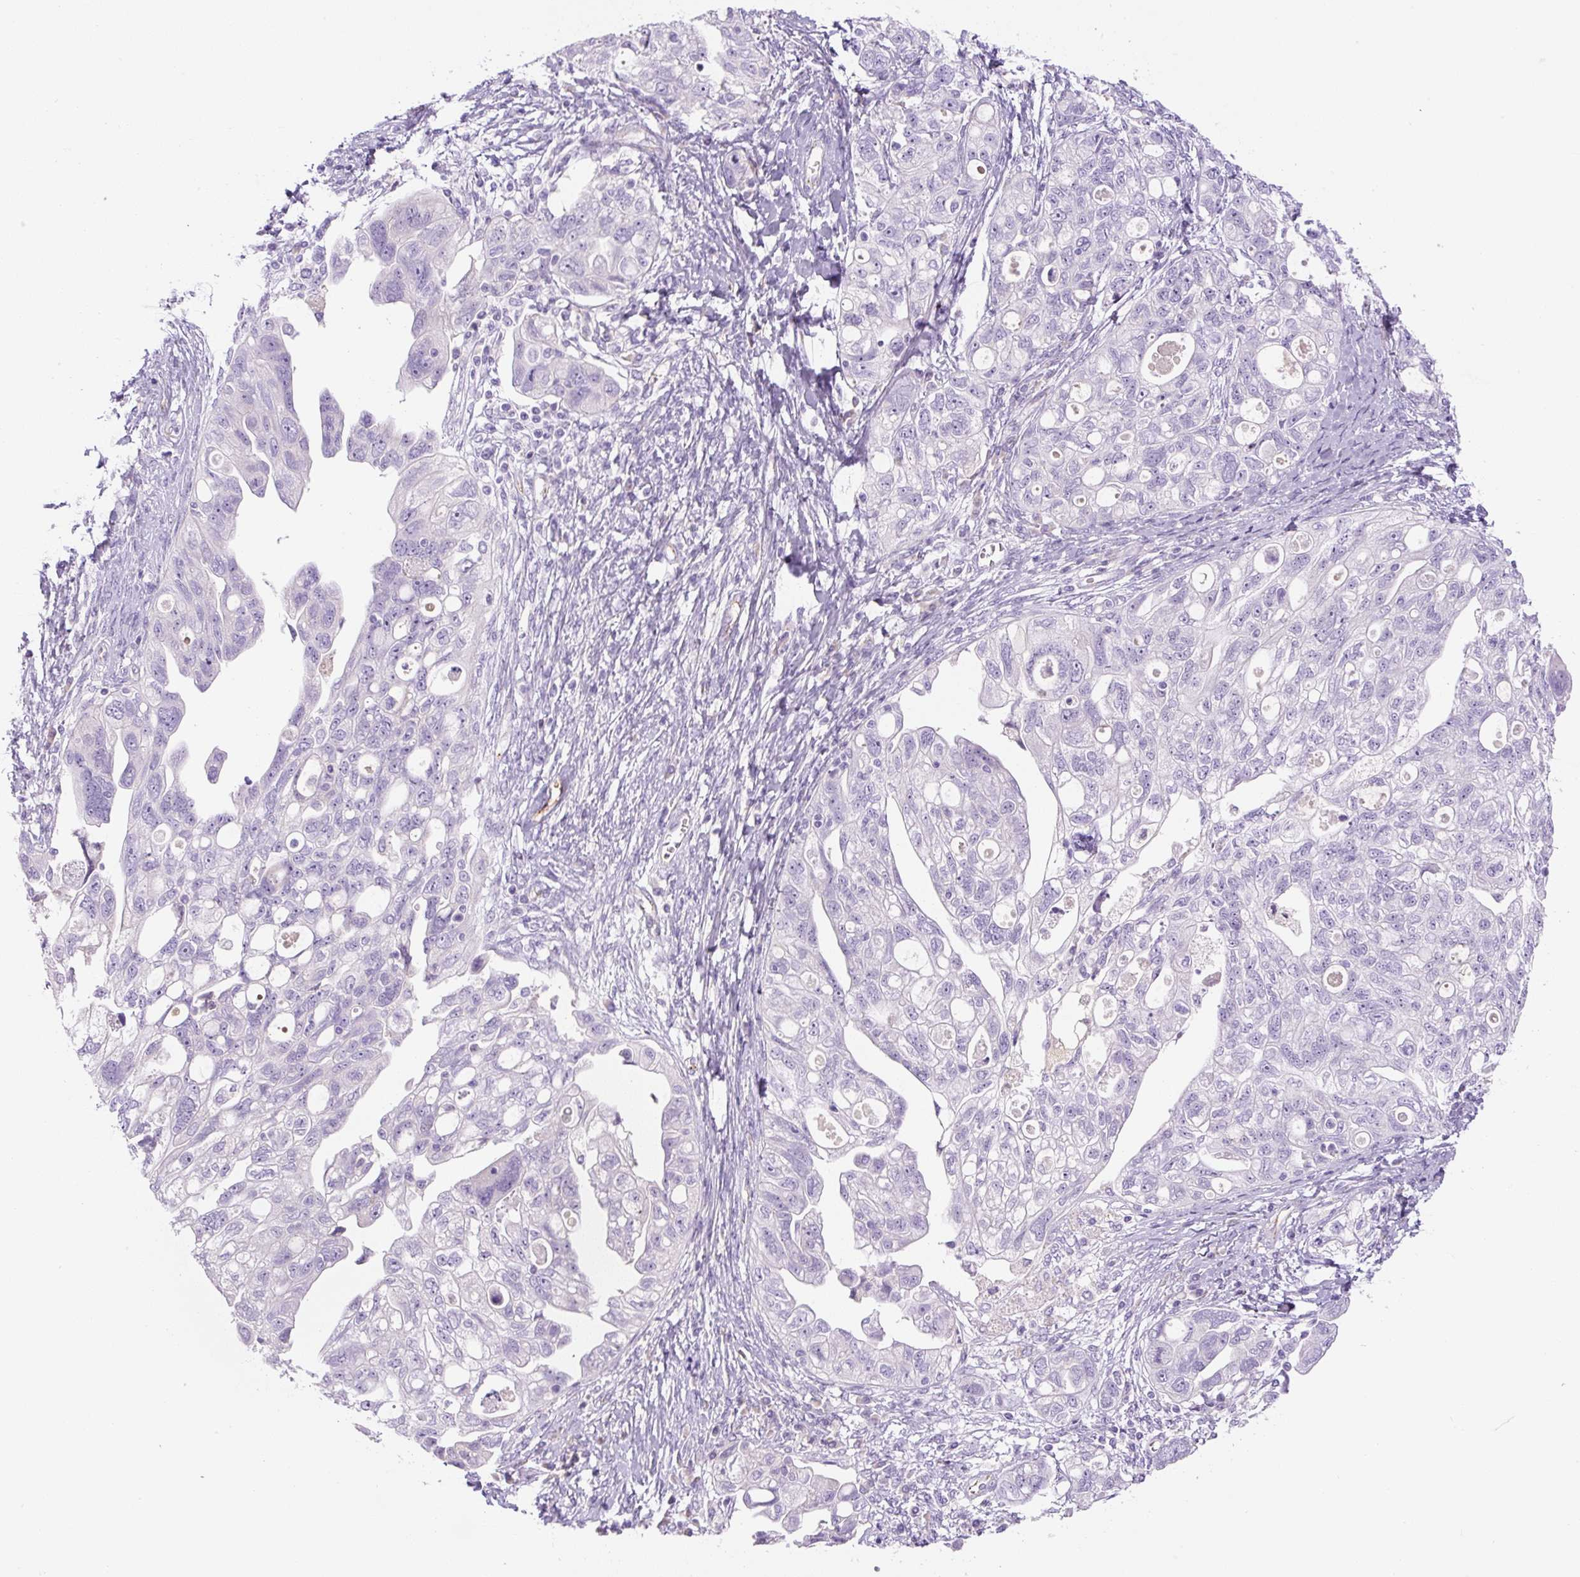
{"staining": {"intensity": "negative", "quantity": "none", "location": "none"}, "tissue": "ovarian cancer", "cell_type": "Tumor cells", "image_type": "cancer", "snomed": [{"axis": "morphology", "description": "Carcinoma, NOS"}, {"axis": "morphology", "description": "Cystadenocarcinoma, serous, NOS"}, {"axis": "topography", "description": "Ovary"}], "caption": "Human carcinoma (ovarian) stained for a protein using immunohistochemistry (IHC) exhibits no expression in tumor cells.", "gene": "RSPO4", "patient": {"sex": "female", "age": 69}}